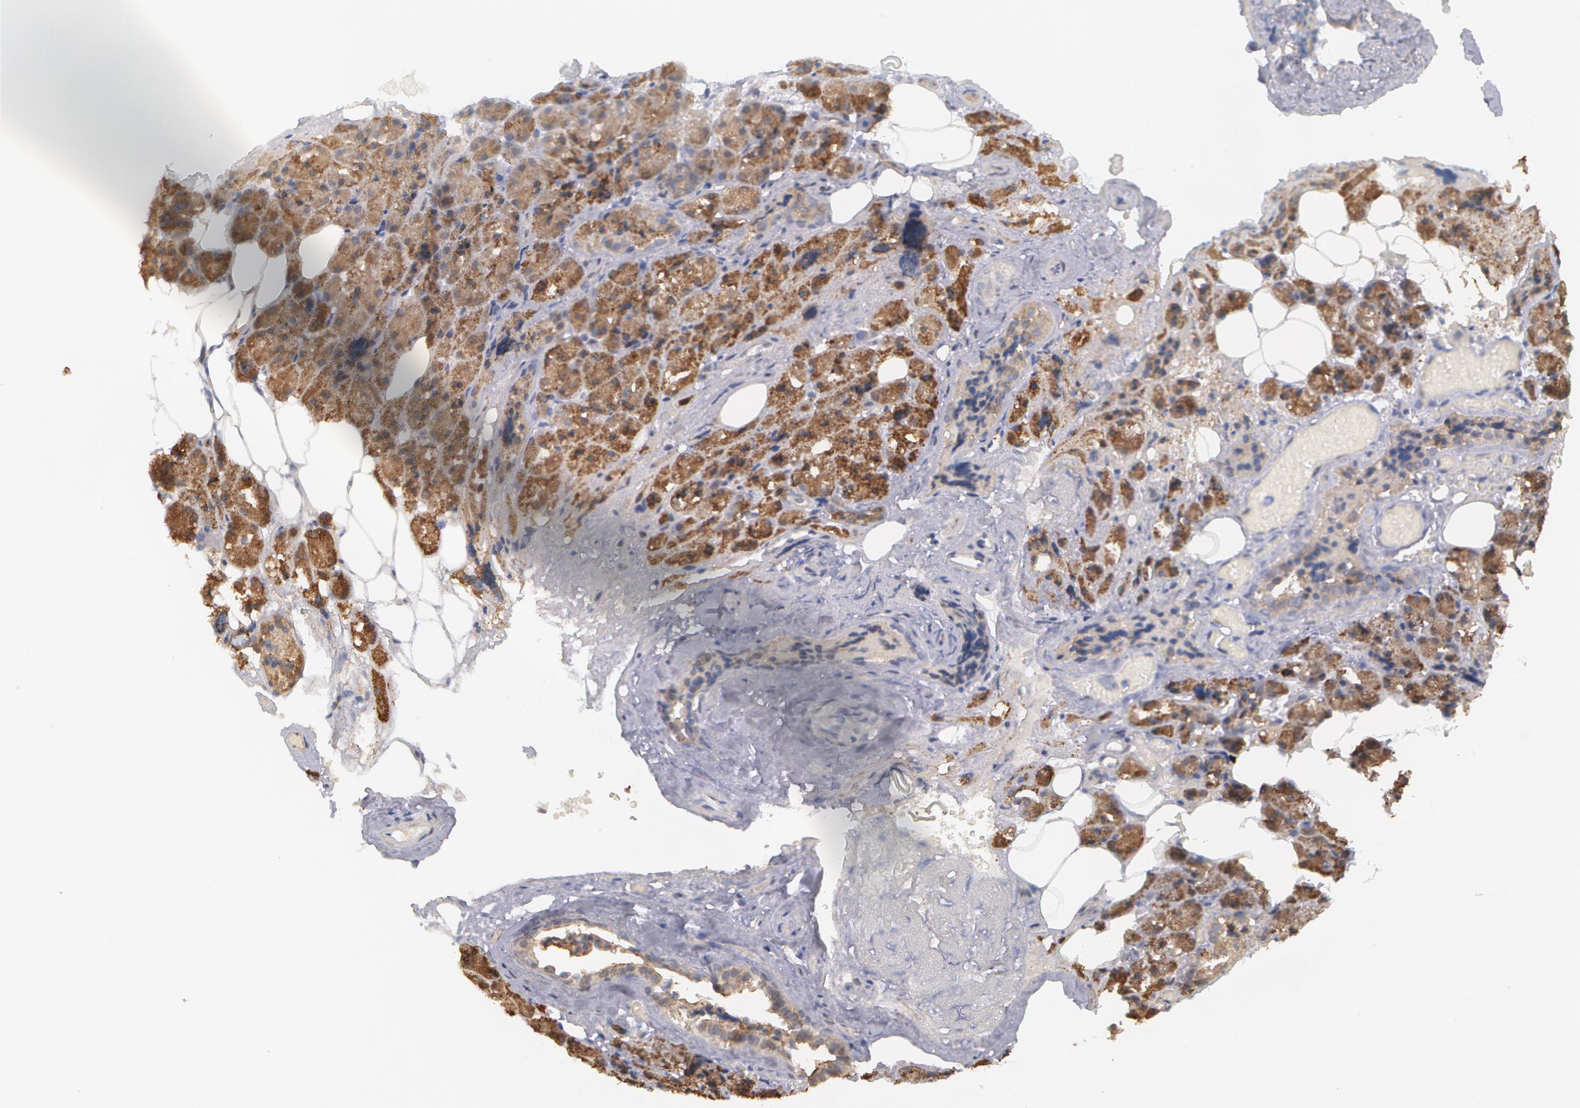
{"staining": {"intensity": "moderate", "quantity": ">75%", "location": "cytoplasmic/membranous"}, "tissue": "salivary gland", "cell_type": "Glandular cells", "image_type": "normal", "snomed": [{"axis": "morphology", "description": "Normal tissue, NOS"}, {"axis": "topography", "description": "Salivary gland"}], "caption": "Glandular cells reveal moderate cytoplasmic/membranous positivity in about >75% of cells in normal salivary gland.", "gene": "MTHFD1", "patient": {"sex": "female", "age": 55}}